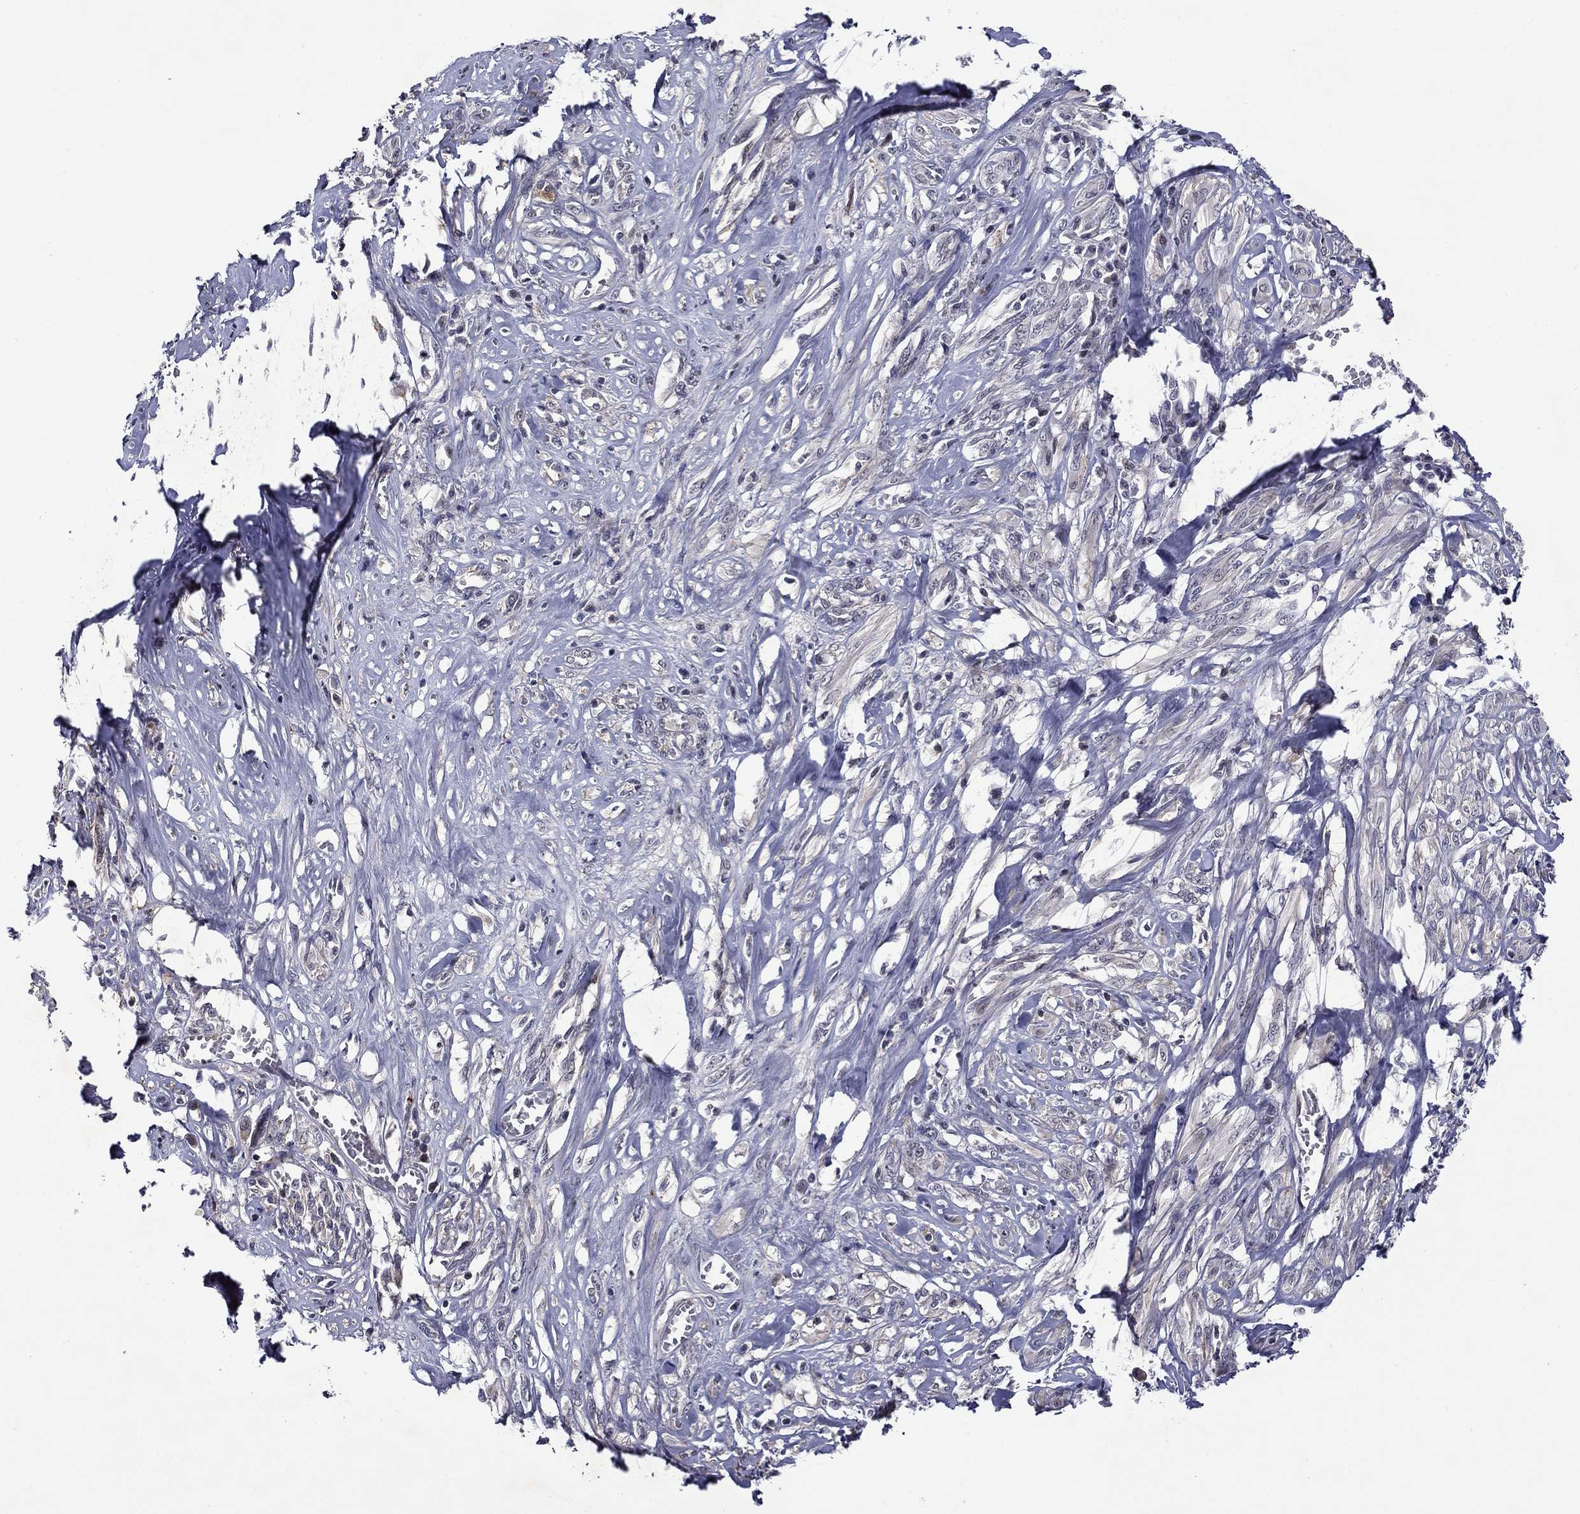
{"staining": {"intensity": "negative", "quantity": "none", "location": "none"}, "tissue": "melanoma", "cell_type": "Tumor cells", "image_type": "cancer", "snomed": [{"axis": "morphology", "description": "Malignant melanoma, NOS"}, {"axis": "topography", "description": "Skin"}], "caption": "The immunohistochemistry image has no significant expression in tumor cells of malignant melanoma tissue.", "gene": "B3GAT1", "patient": {"sex": "female", "age": 91}}